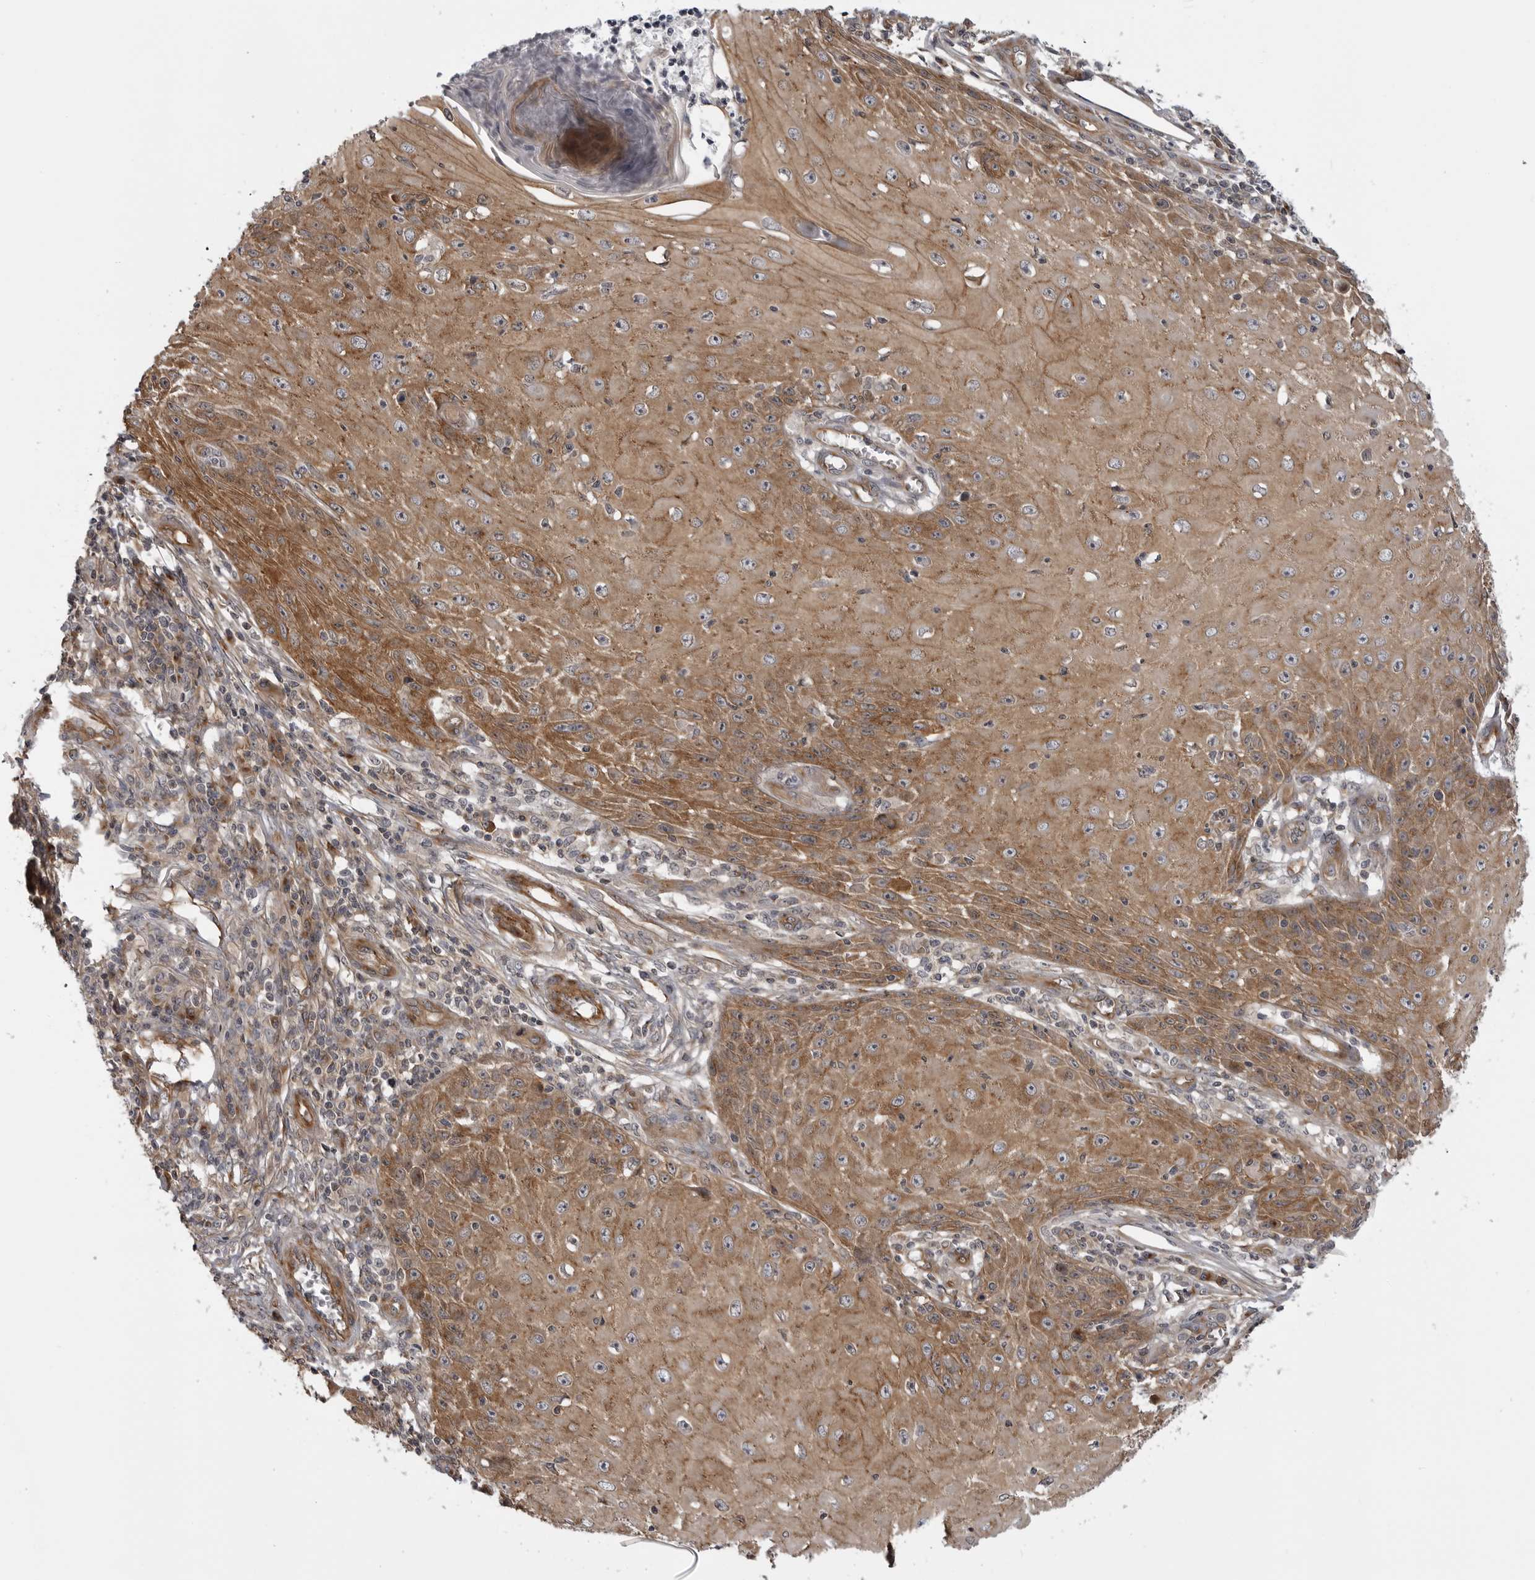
{"staining": {"intensity": "moderate", "quantity": ">75%", "location": "cytoplasmic/membranous"}, "tissue": "skin cancer", "cell_type": "Tumor cells", "image_type": "cancer", "snomed": [{"axis": "morphology", "description": "Squamous cell carcinoma, NOS"}, {"axis": "topography", "description": "Skin"}], "caption": "High-power microscopy captured an immunohistochemistry histopathology image of skin cancer, revealing moderate cytoplasmic/membranous positivity in approximately >75% of tumor cells. The staining was performed using DAB to visualize the protein expression in brown, while the nuclei were stained in blue with hematoxylin (Magnification: 20x).", "gene": "LRRC45", "patient": {"sex": "female", "age": 73}}